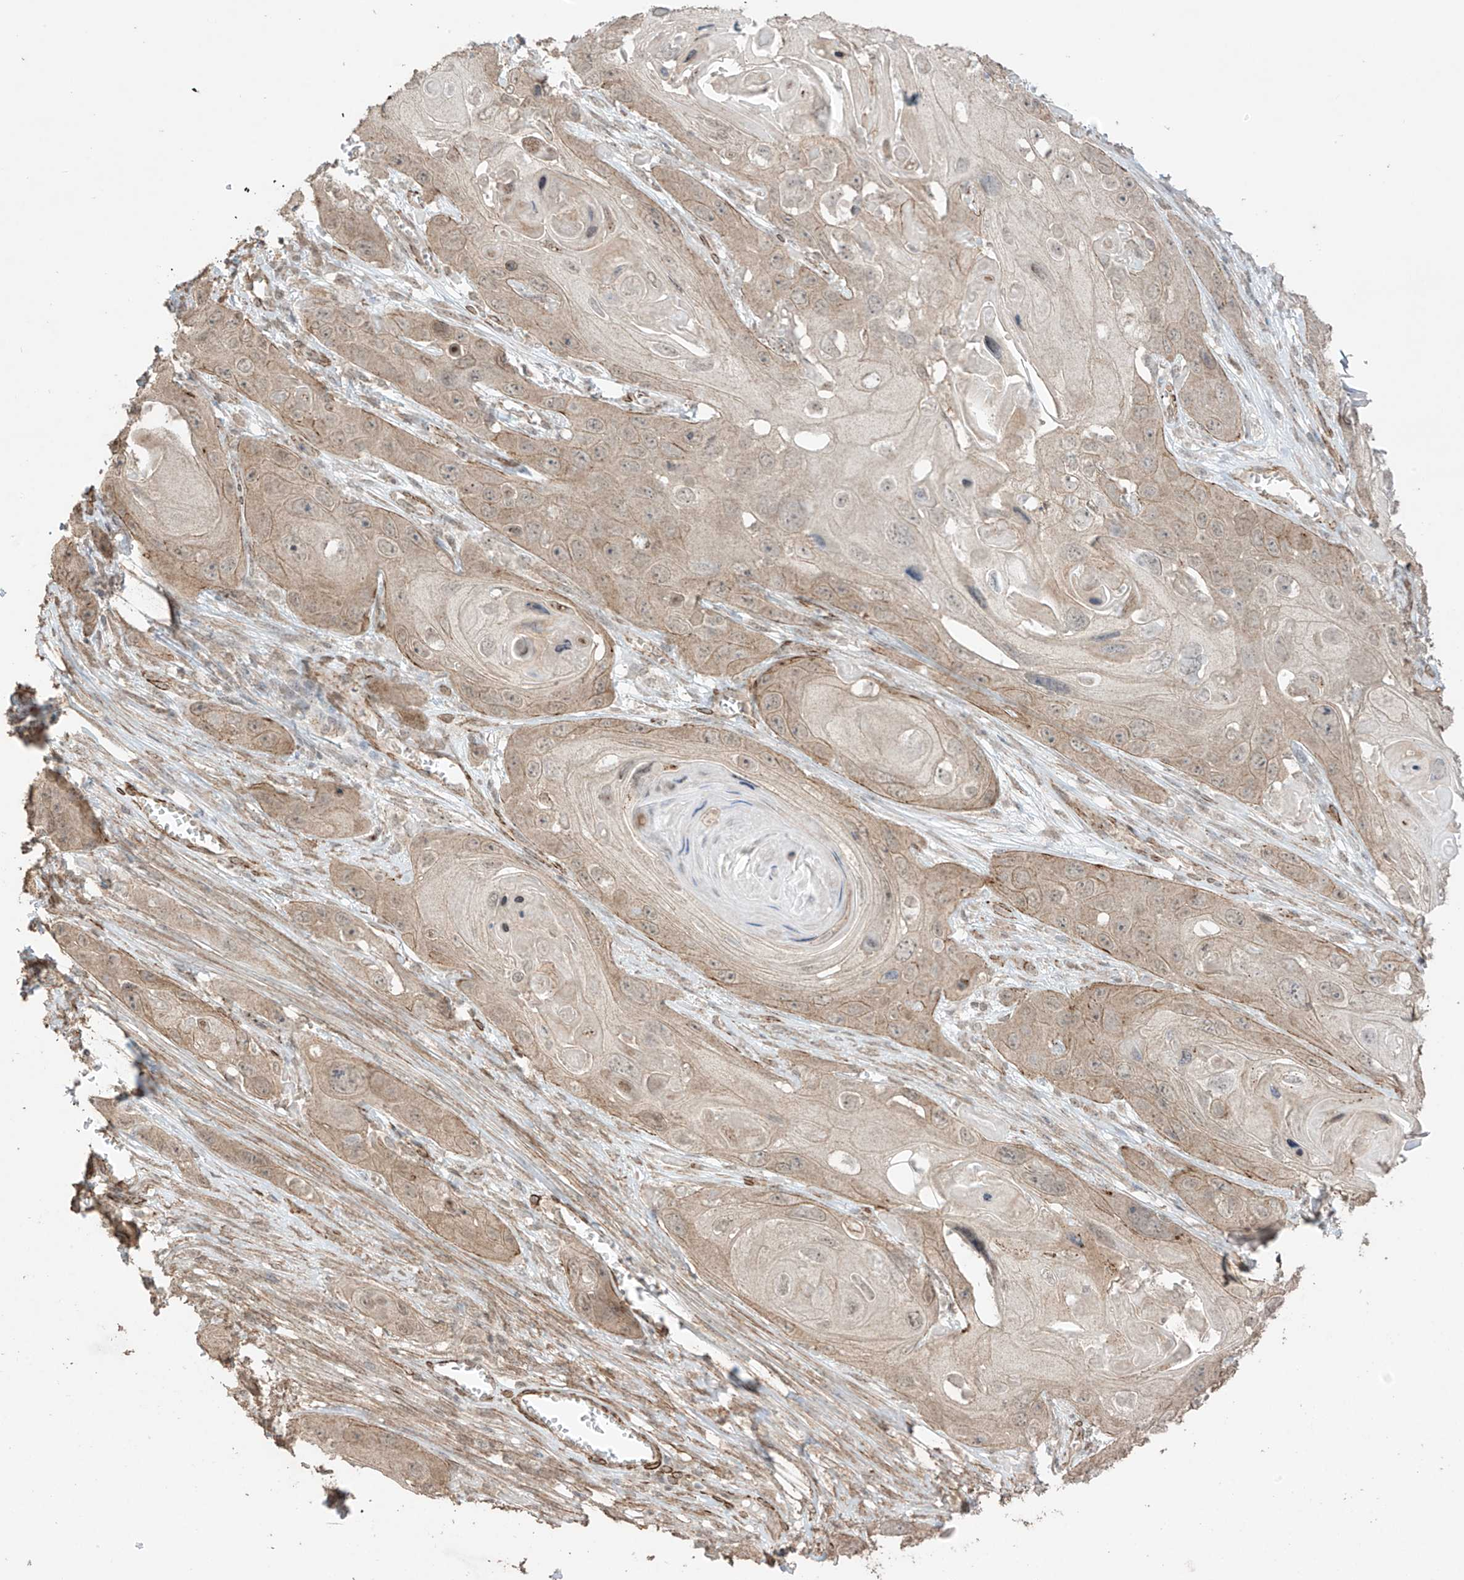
{"staining": {"intensity": "weak", "quantity": ">75%", "location": "cytoplasmic/membranous"}, "tissue": "skin cancer", "cell_type": "Tumor cells", "image_type": "cancer", "snomed": [{"axis": "morphology", "description": "Squamous cell carcinoma, NOS"}, {"axis": "topography", "description": "Skin"}], "caption": "Immunohistochemical staining of human skin cancer shows low levels of weak cytoplasmic/membranous expression in about >75% of tumor cells.", "gene": "TTLL5", "patient": {"sex": "male", "age": 55}}